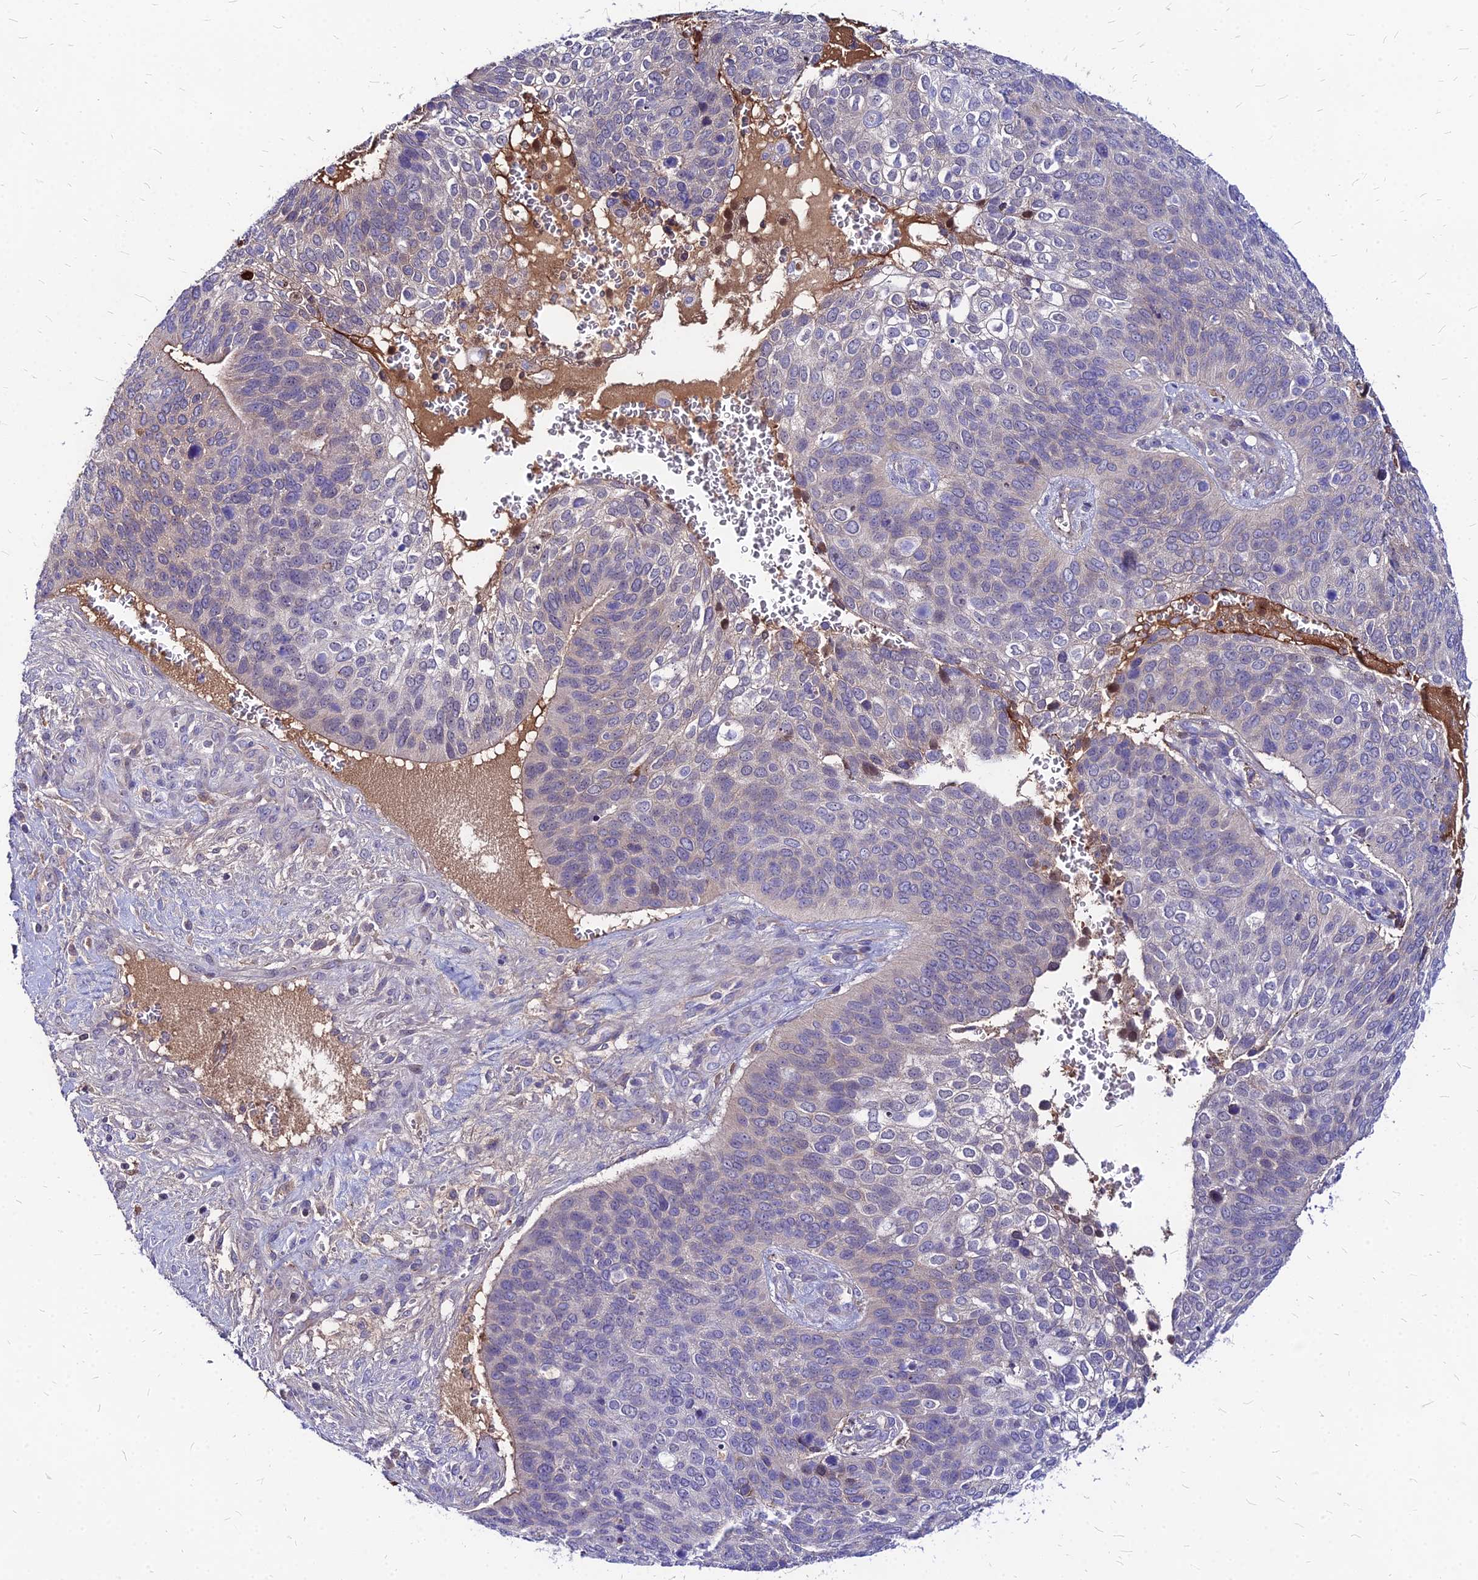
{"staining": {"intensity": "negative", "quantity": "none", "location": "none"}, "tissue": "skin cancer", "cell_type": "Tumor cells", "image_type": "cancer", "snomed": [{"axis": "morphology", "description": "Basal cell carcinoma"}, {"axis": "topography", "description": "Skin"}], "caption": "Immunohistochemistry photomicrograph of neoplastic tissue: human skin cancer stained with DAB reveals no significant protein staining in tumor cells.", "gene": "ACSM6", "patient": {"sex": "female", "age": 74}}